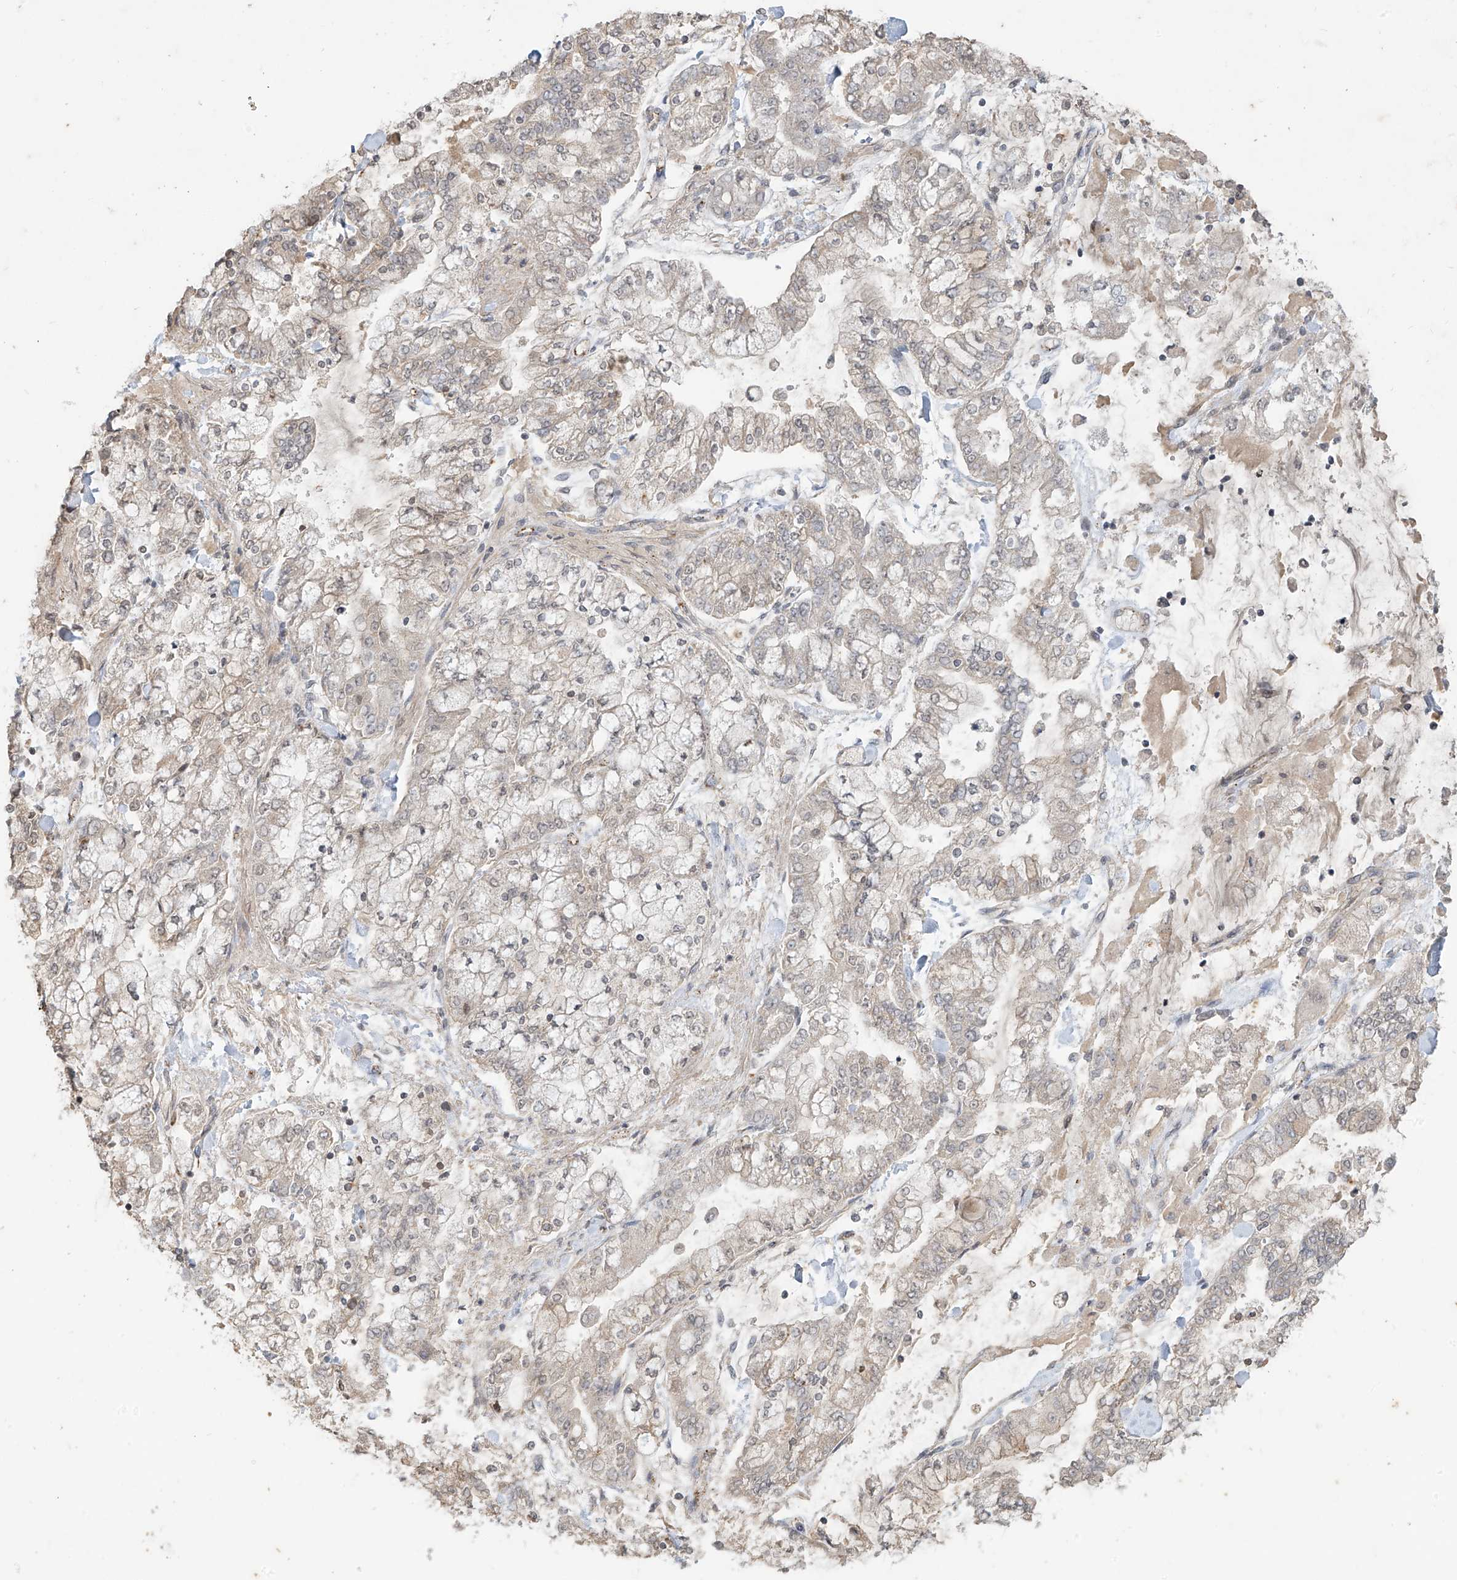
{"staining": {"intensity": "weak", "quantity": ">75%", "location": "cytoplasmic/membranous"}, "tissue": "stomach cancer", "cell_type": "Tumor cells", "image_type": "cancer", "snomed": [{"axis": "morphology", "description": "Normal tissue, NOS"}, {"axis": "morphology", "description": "Adenocarcinoma, NOS"}, {"axis": "topography", "description": "Stomach, upper"}, {"axis": "topography", "description": "Stomach"}], "caption": "Immunohistochemistry of human stomach cancer (adenocarcinoma) reveals low levels of weak cytoplasmic/membranous expression in about >75% of tumor cells.", "gene": "DGKQ", "patient": {"sex": "male", "age": 76}}